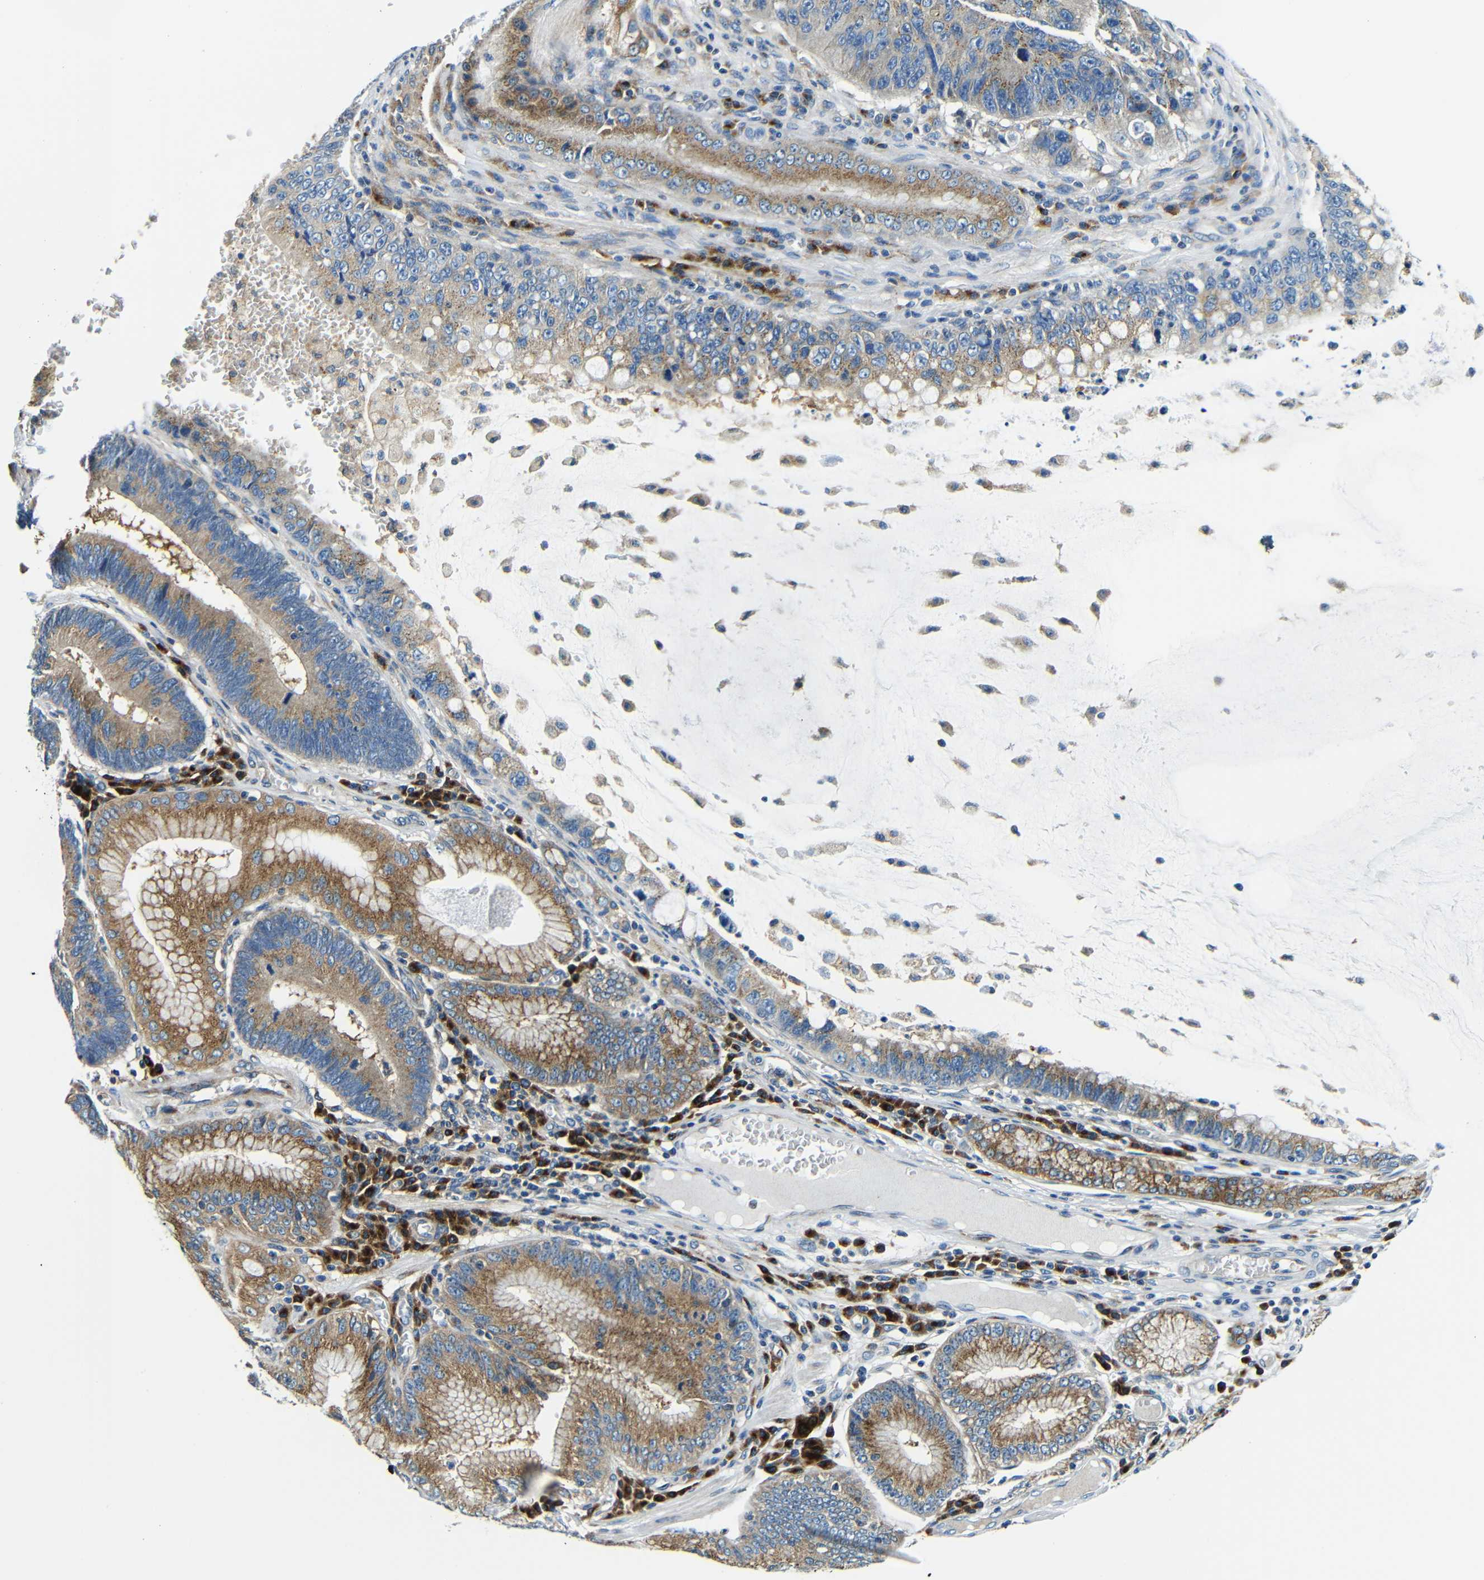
{"staining": {"intensity": "moderate", "quantity": "25%-75%", "location": "cytoplasmic/membranous"}, "tissue": "stomach cancer", "cell_type": "Tumor cells", "image_type": "cancer", "snomed": [{"axis": "morphology", "description": "Adenocarcinoma, NOS"}, {"axis": "topography", "description": "Stomach"}], "caption": "Tumor cells demonstrate medium levels of moderate cytoplasmic/membranous staining in about 25%-75% of cells in stomach cancer.", "gene": "USO1", "patient": {"sex": "male", "age": 59}}